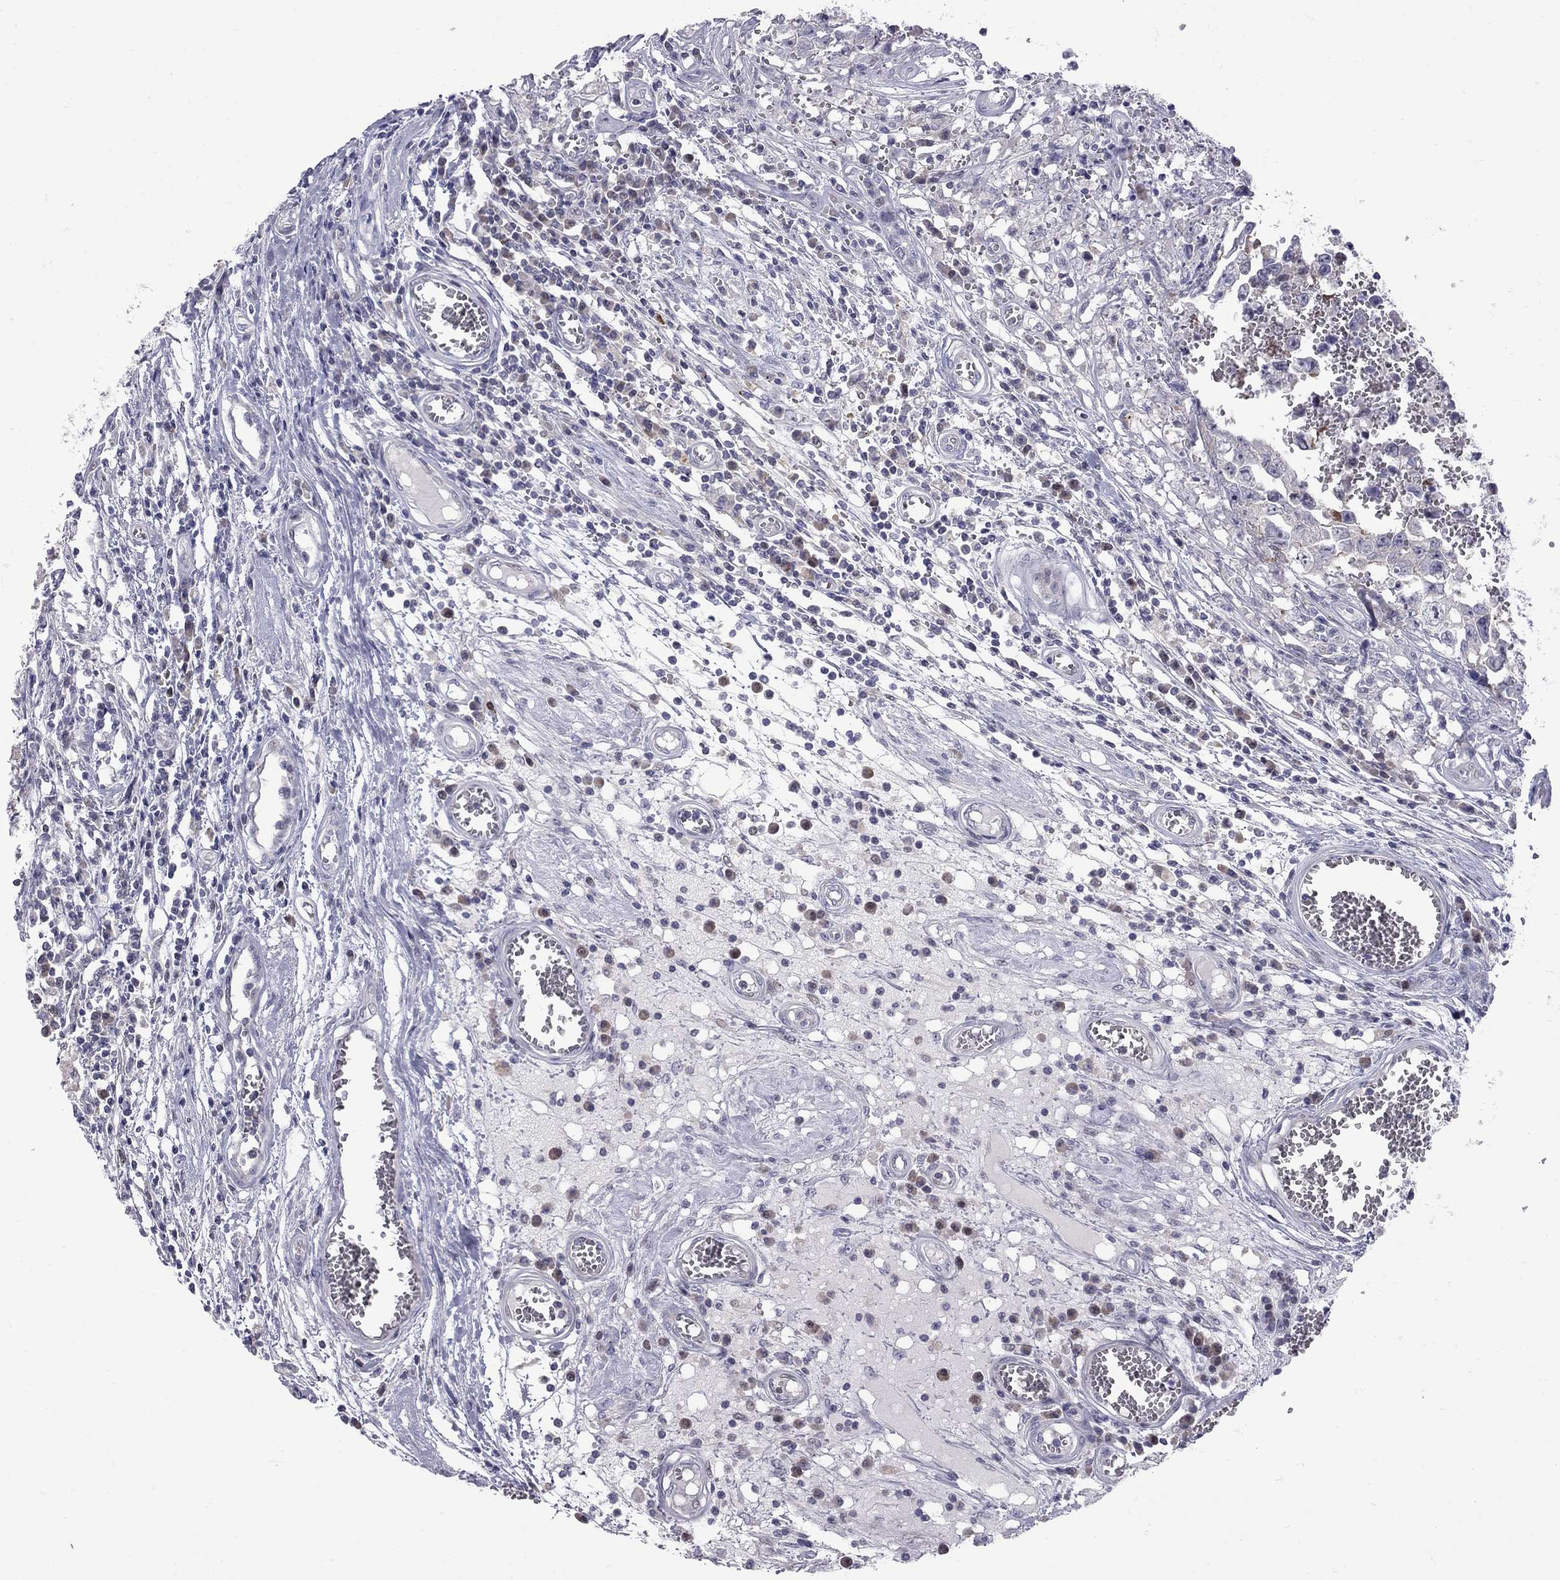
{"staining": {"intensity": "negative", "quantity": "none", "location": "none"}, "tissue": "testis cancer", "cell_type": "Tumor cells", "image_type": "cancer", "snomed": [{"axis": "morphology", "description": "Carcinoma, Embryonal, NOS"}, {"axis": "topography", "description": "Testis"}], "caption": "Immunohistochemistry histopathology image of neoplastic tissue: human testis embryonal carcinoma stained with DAB demonstrates no significant protein positivity in tumor cells.", "gene": "NRARP", "patient": {"sex": "male", "age": 36}}